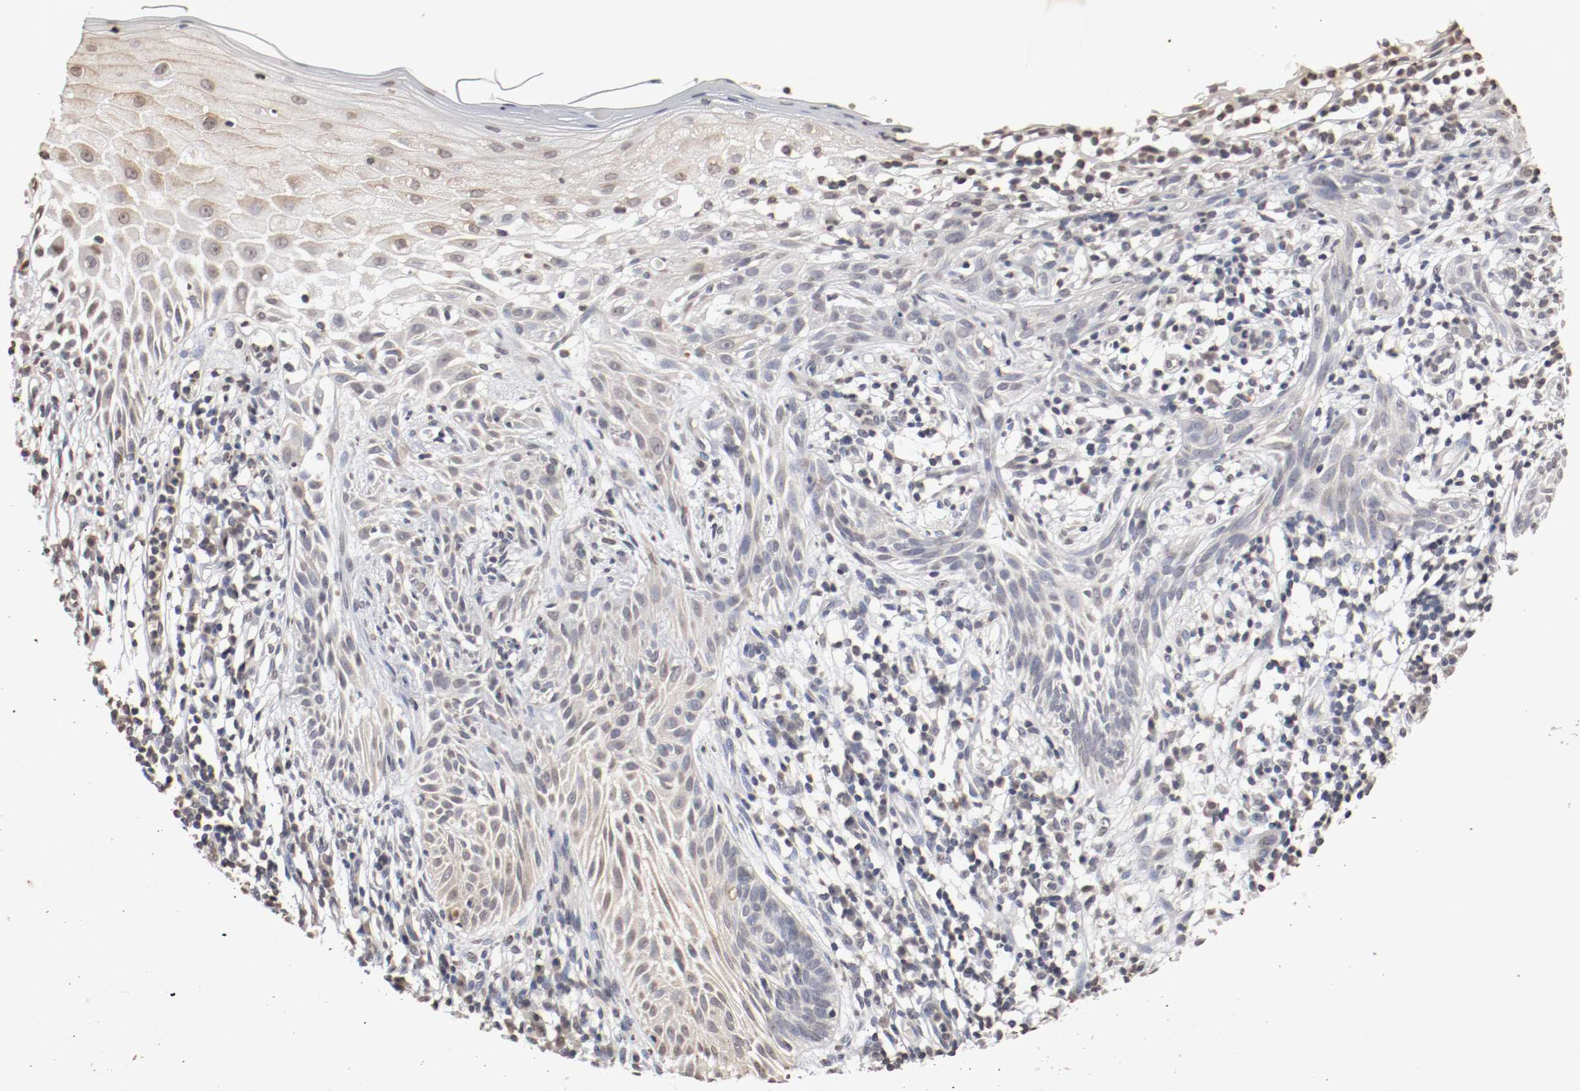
{"staining": {"intensity": "weak", "quantity": "<25%", "location": "cytoplasmic/membranous,nuclear"}, "tissue": "skin cancer", "cell_type": "Tumor cells", "image_type": "cancer", "snomed": [{"axis": "morphology", "description": "Normal tissue, NOS"}, {"axis": "morphology", "description": "Basal cell carcinoma"}, {"axis": "topography", "description": "Skin"}], "caption": "Skin cancer stained for a protein using IHC reveals no positivity tumor cells.", "gene": "WASL", "patient": {"sex": "female", "age": 69}}